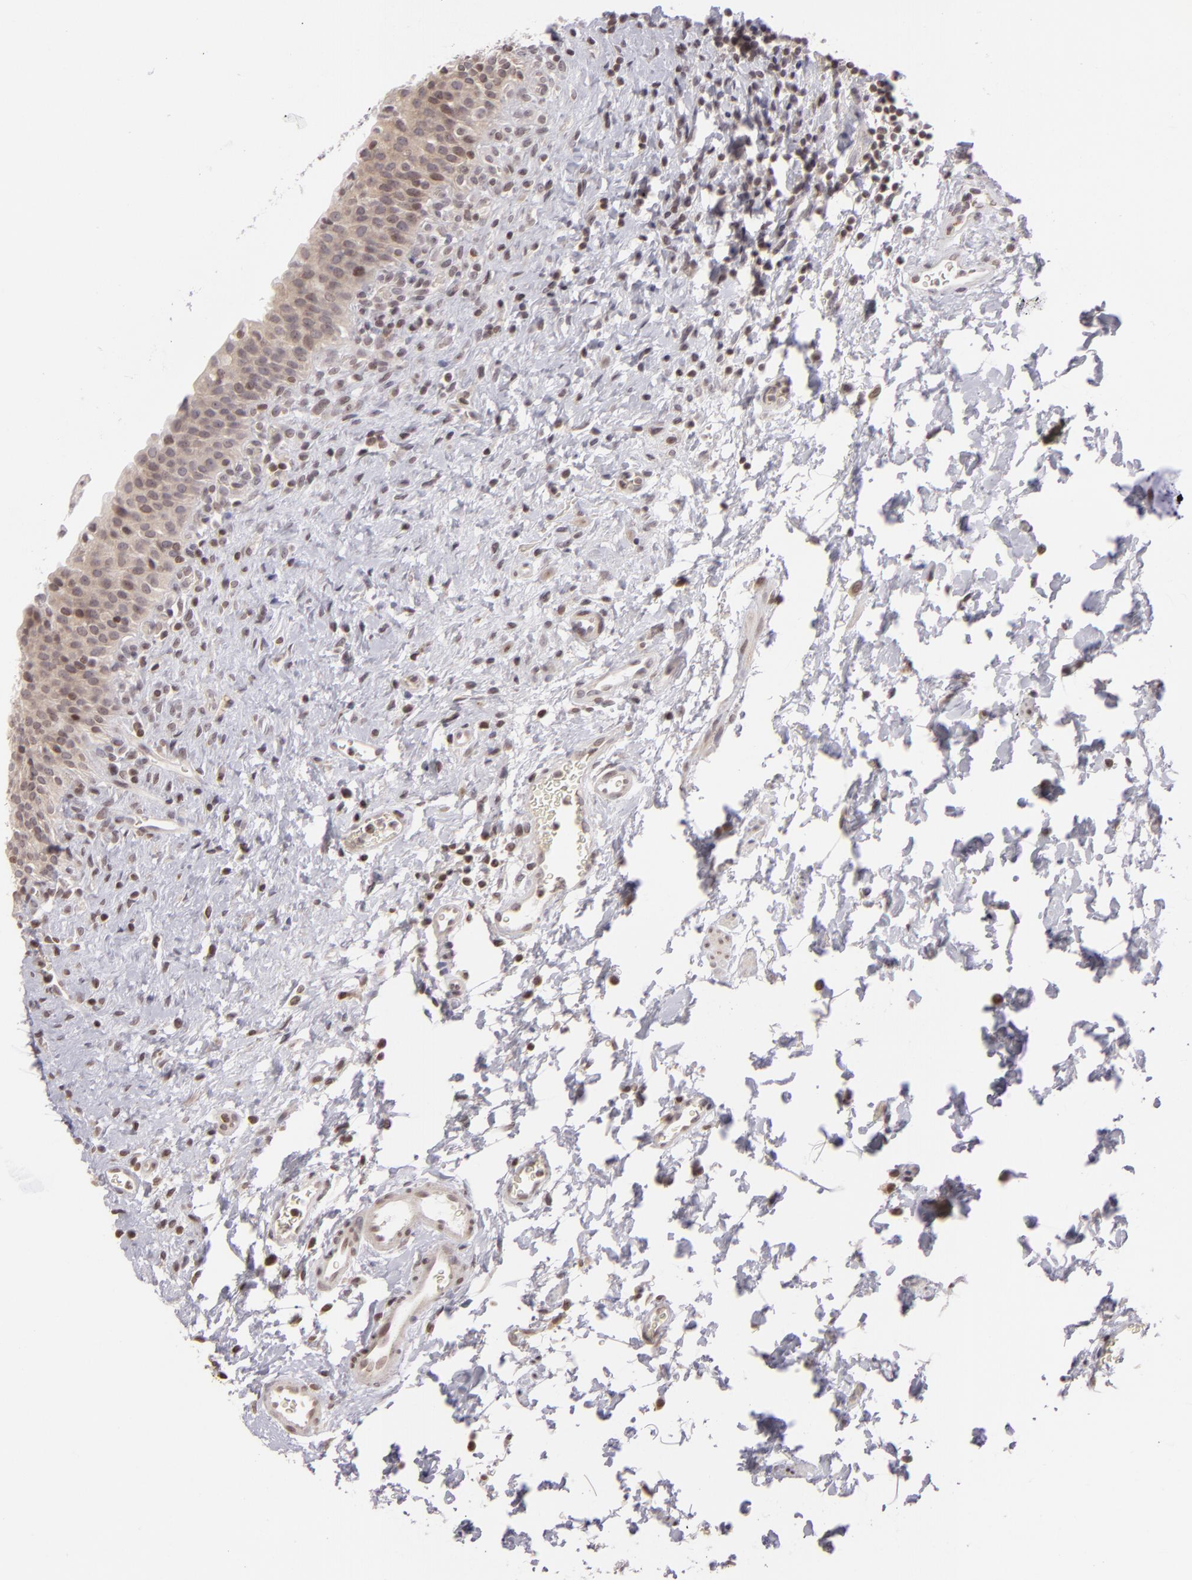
{"staining": {"intensity": "weak", "quantity": "25%-75%", "location": "nuclear"}, "tissue": "urinary bladder", "cell_type": "Urothelial cells", "image_type": "normal", "snomed": [{"axis": "morphology", "description": "Normal tissue, NOS"}, {"axis": "topography", "description": "Urinary bladder"}], "caption": "Benign urinary bladder demonstrates weak nuclear staining in about 25%-75% of urothelial cells.", "gene": "AKAP6", "patient": {"sex": "male", "age": 51}}